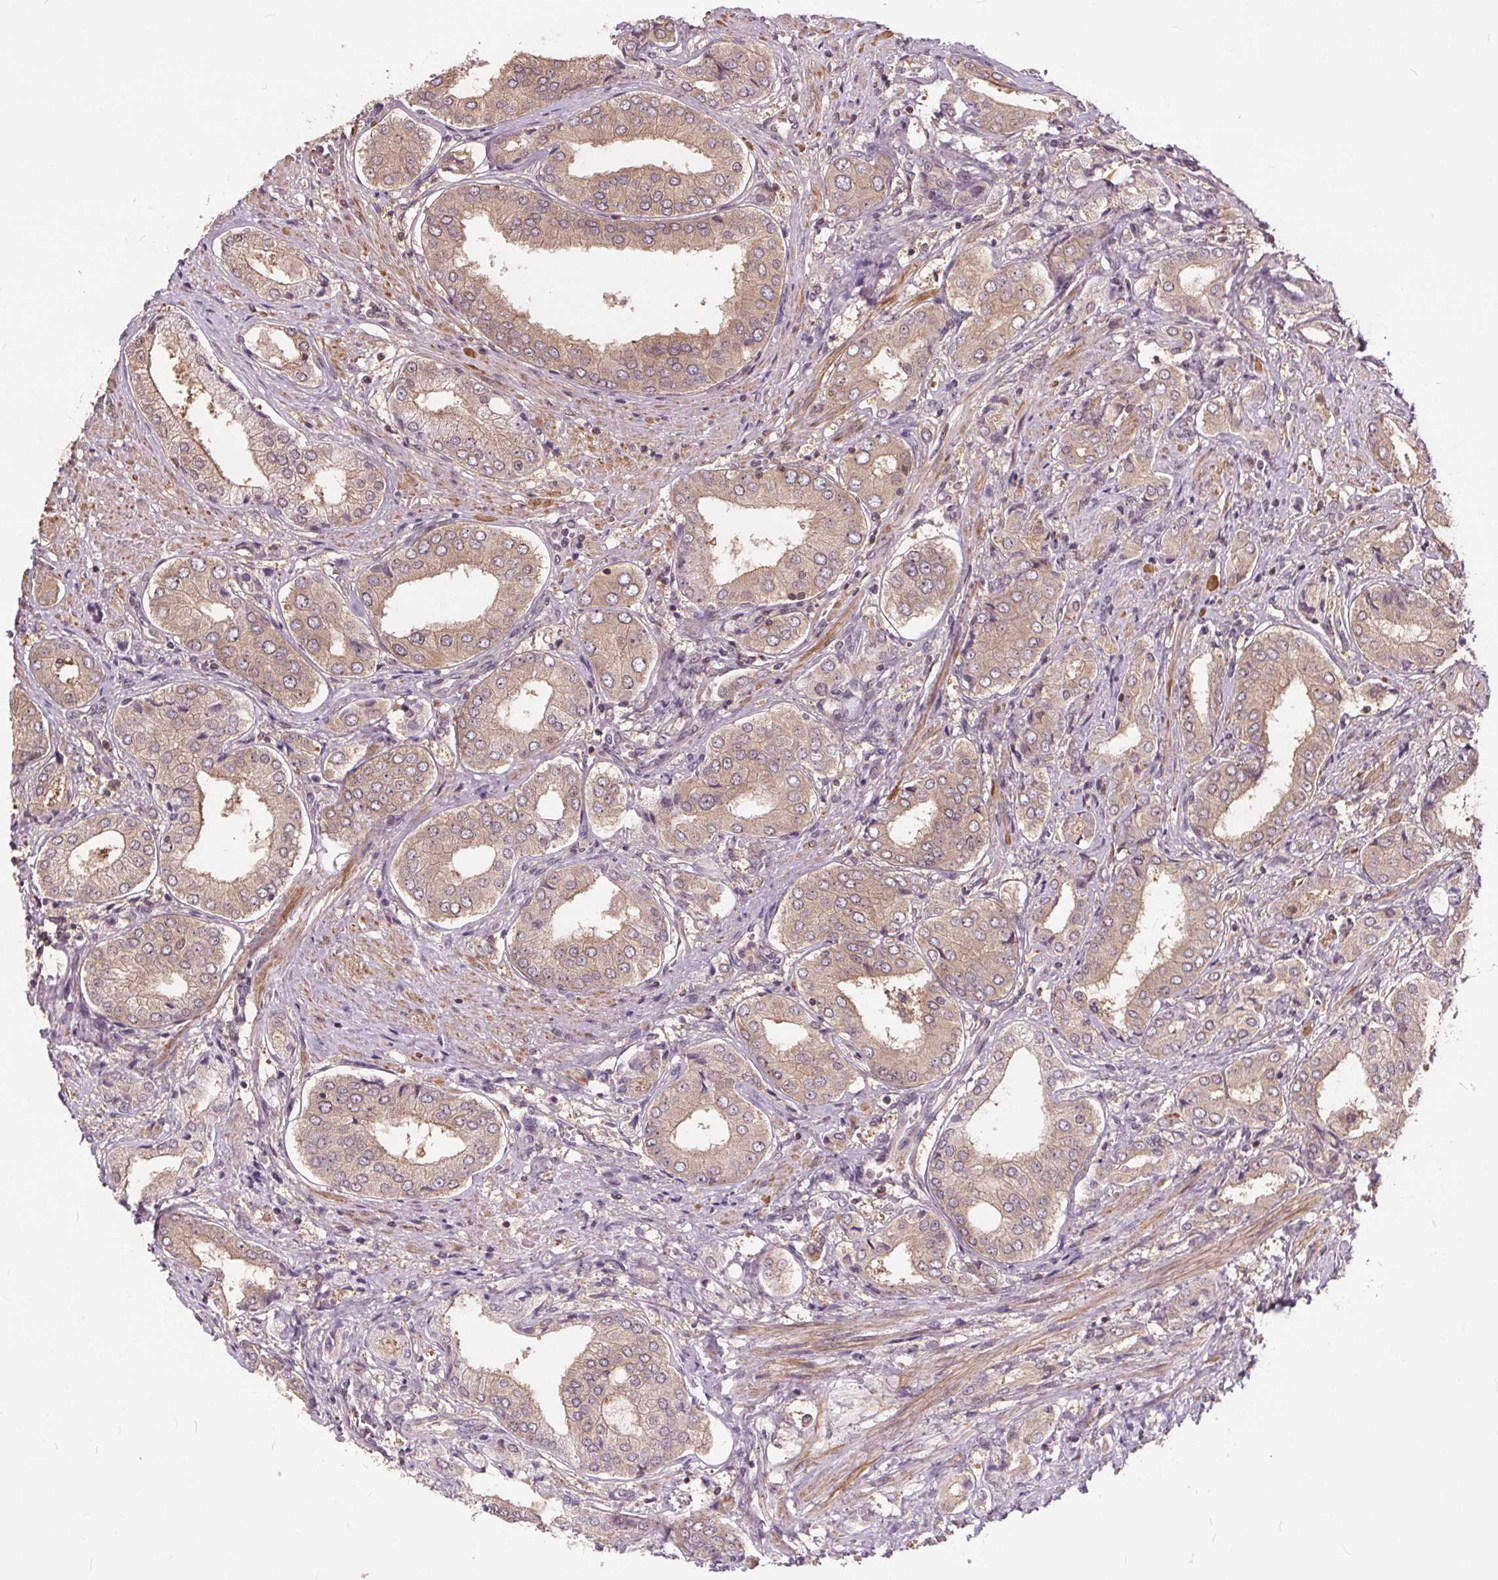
{"staining": {"intensity": "moderate", "quantity": "25%-75%", "location": "cytoplasmic/membranous"}, "tissue": "prostate cancer", "cell_type": "Tumor cells", "image_type": "cancer", "snomed": [{"axis": "morphology", "description": "Adenocarcinoma, NOS"}, {"axis": "topography", "description": "Prostate"}], "caption": "This is an image of immunohistochemistry (IHC) staining of adenocarcinoma (prostate), which shows moderate positivity in the cytoplasmic/membranous of tumor cells.", "gene": "HIF1AN", "patient": {"sex": "male", "age": 63}}